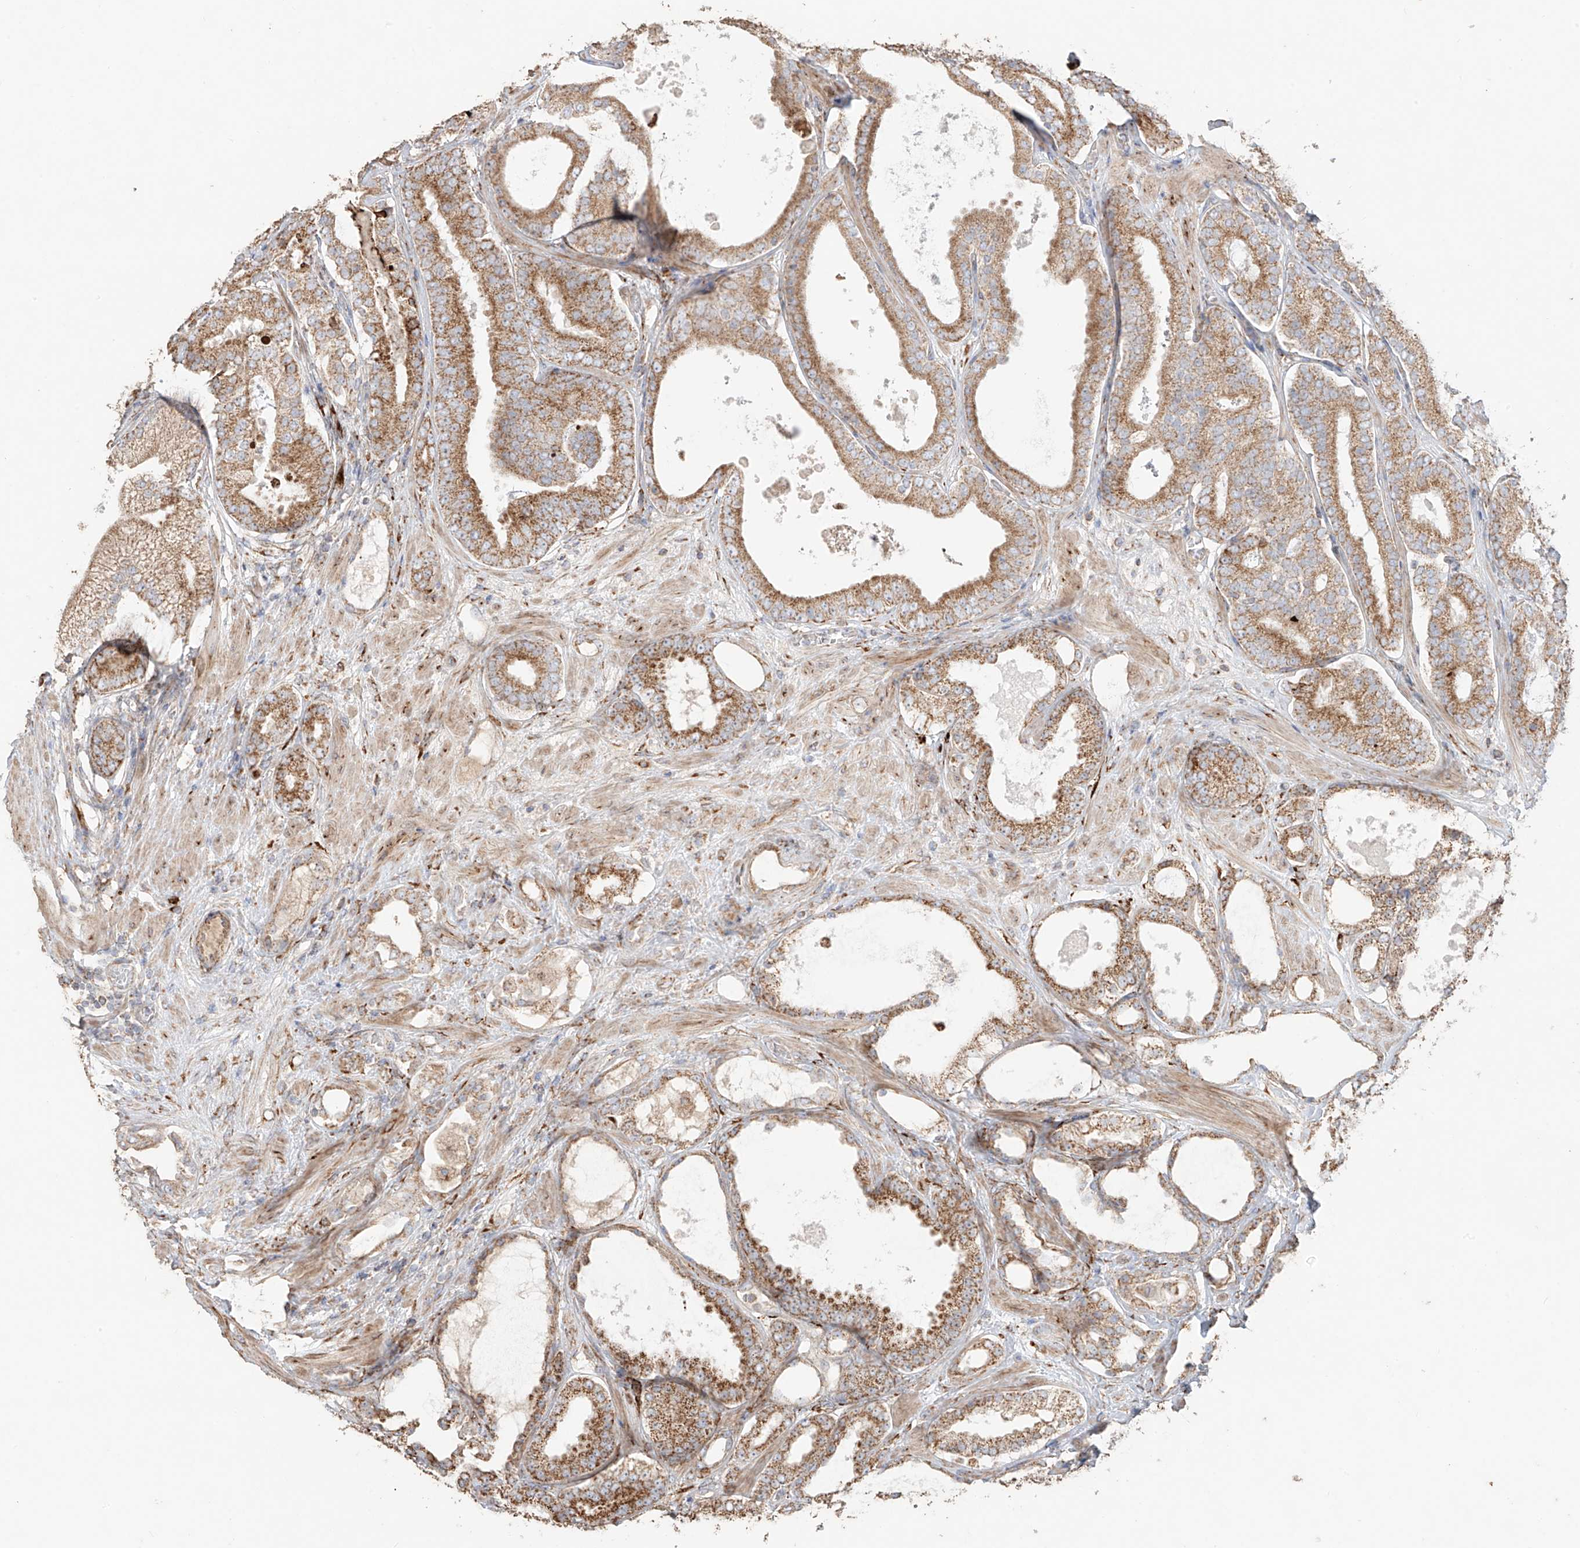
{"staining": {"intensity": "moderate", "quantity": ">75%", "location": "cytoplasmic/membranous"}, "tissue": "prostate cancer", "cell_type": "Tumor cells", "image_type": "cancer", "snomed": [{"axis": "morphology", "description": "Adenocarcinoma, High grade"}, {"axis": "topography", "description": "Prostate"}], "caption": "Immunohistochemical staining of prostate cancer displays medium levels of moderate cytoplasmic/membranous protein expression in about >75% of tumor cells. The staining was performed using DAB to visualize the protein expression in brown, while the nuclei were stained in blue with hematoxylin (Magnification: 20x).", "gene": "COLGALT2", "patient": {"sex": "male", "age": 60}}